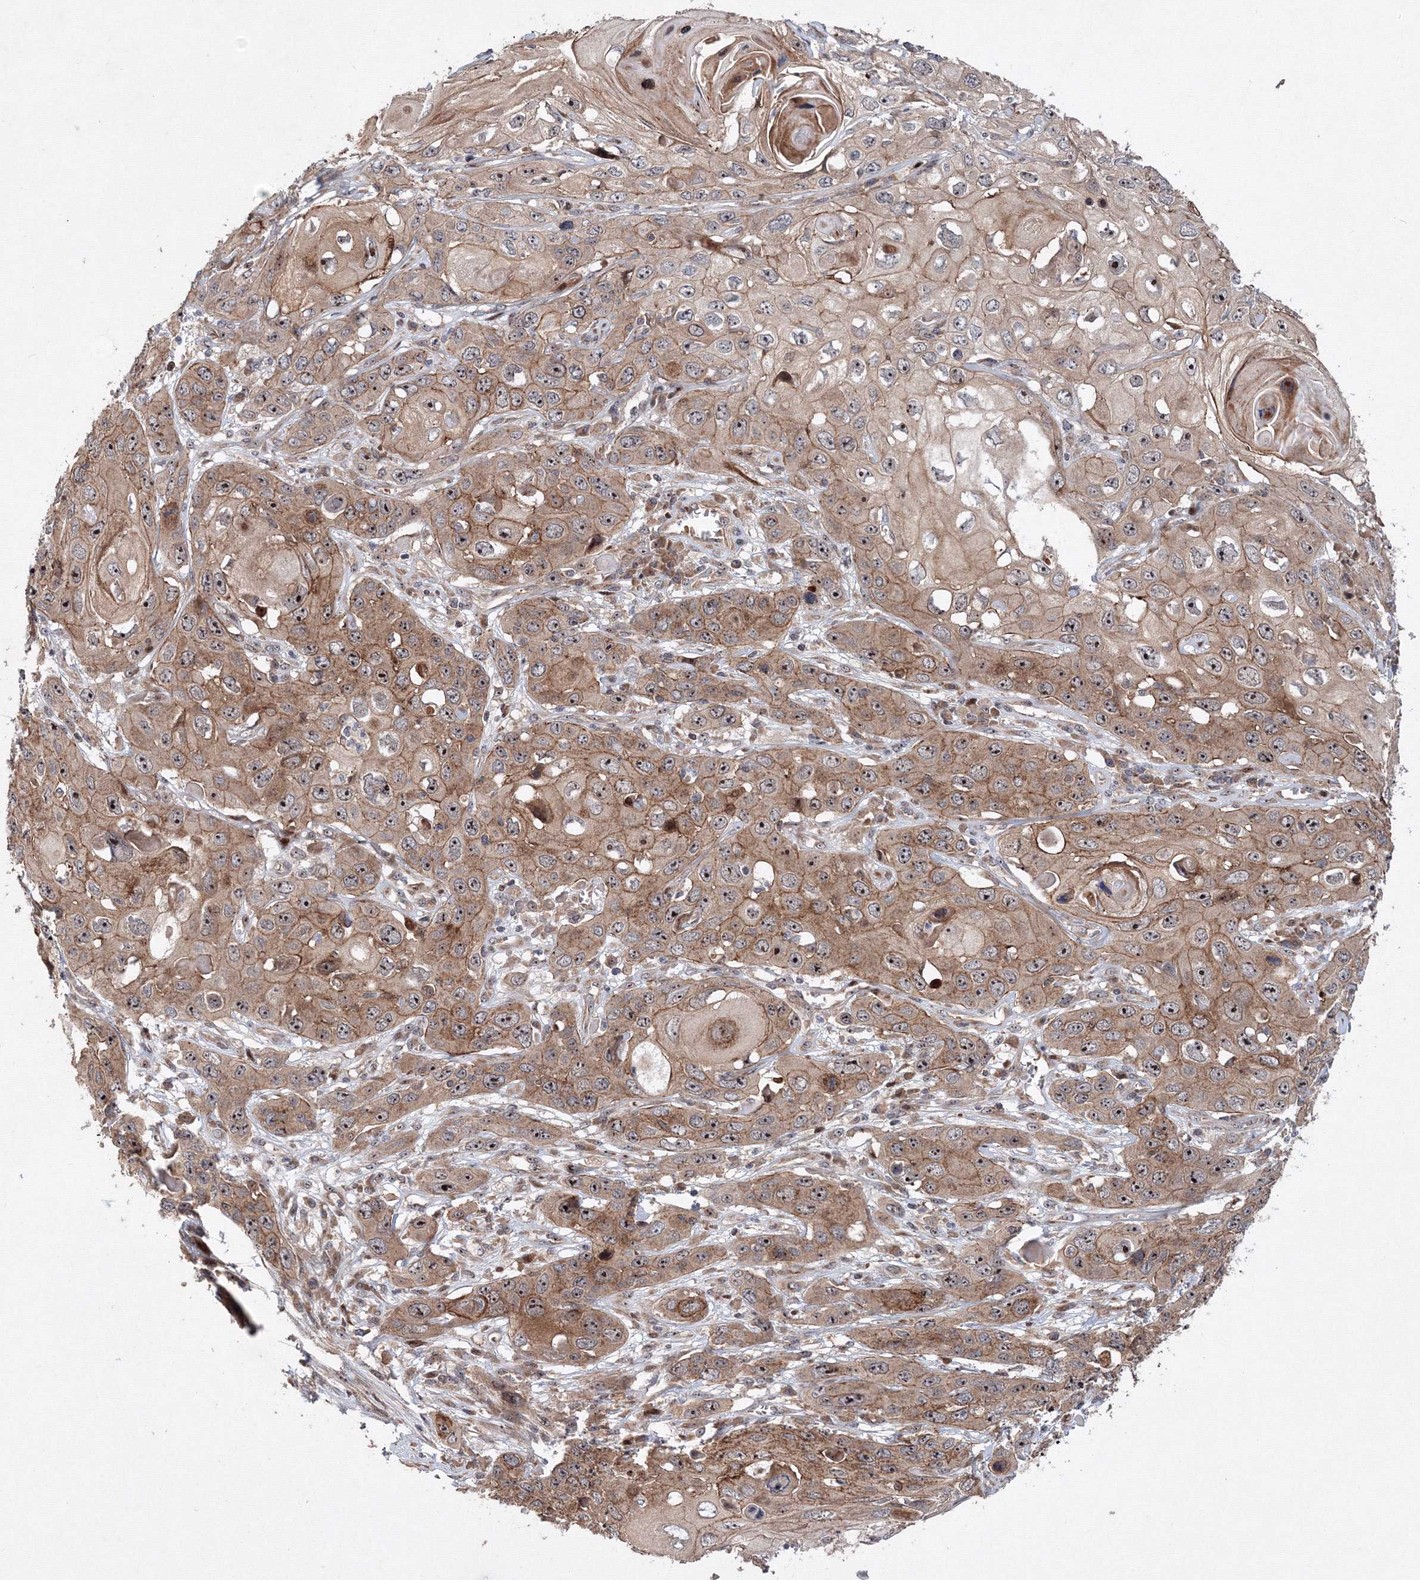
{"staining": {"intensity": "moderate", "quantity": ">75%", "location": "cytoplasmic/membranous,nuclear"}, "tissue": "skin cancer", "cell_type": "Tumor cells", "image_type": "cancer", "snomed": [{"axis": "morphology", "description": "Squamous cell carcinoma, NOS"}, {"axis": "topography", "description": "Skin"}], "caption": "Skin squamous cell carcinoma was stained to show a protein in brown. There is medium levels of moderate cytoplasmic/membranous and nuclear expression in about >75% of tumor cells.", "gene": "ANKAR", "patient": {"sex": "male", "age": 55}}